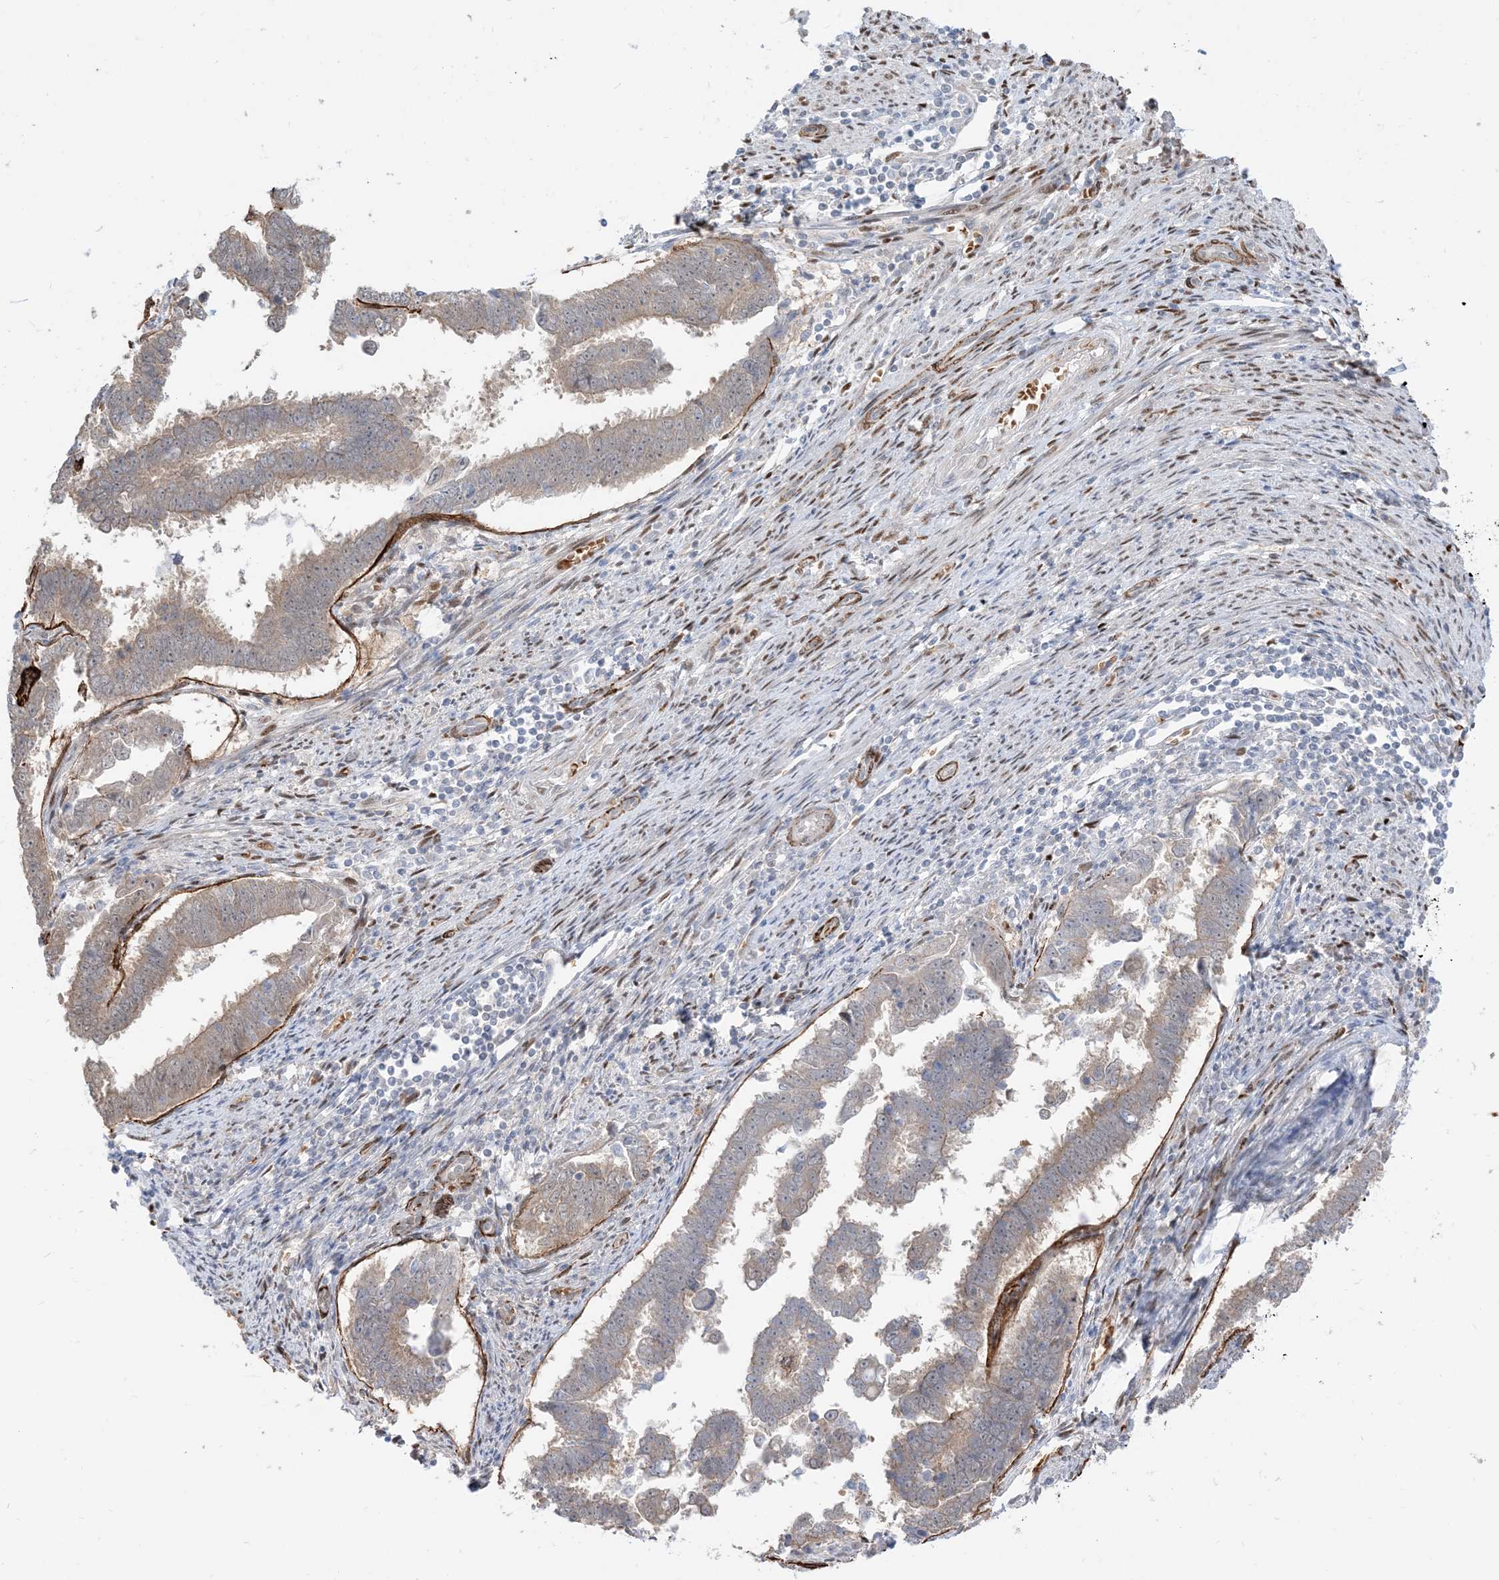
{"staining": {"intensity": "weak", "quantity": "<25%", "location": "cytoplasmic/membranous"}, "tissue": "endometrial cancer", "cell_type": "Tumor cells", "image_type": "cancer", "snomed": [{"axis": "morphology", "description": "Adenocarcinoma, NOS"}, {"axis": "topography", "description": "Endometrium"}], "caption": "Immunohistochemical staining of endometrial cancer demonstrates no significant expression in tumor cells.", "gene": "RIN1", "patient": {"sex": "female", "age": 75}}